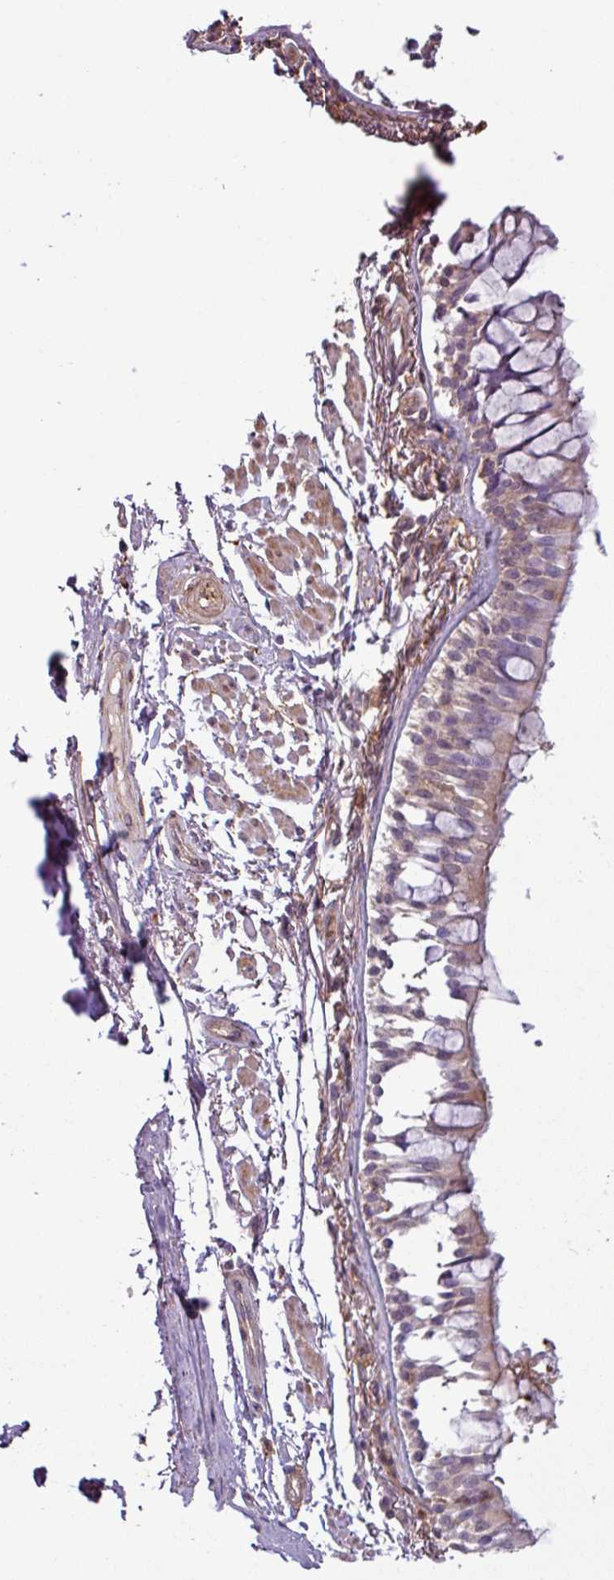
{"staining": {"intensity": "negative", "quantity": "none", "location": "none"}, "tissue": "bronchus", "cell_type": "Respiratory epithelial cells", "image_type": "normal", "snomed": [{"axis": "morphology", "description": "Normal tissue, NOS"}, {"axis": "topography", "description": "Bronchus"}], "caption": "A high-resolution micrograph shows IHC staining of unremarkable bronchus, which demonstrates no significant expression in respiratory epithelial cells.", "gene": "SH3BGRL", "patient": {"sex": "male", "age": 70}}